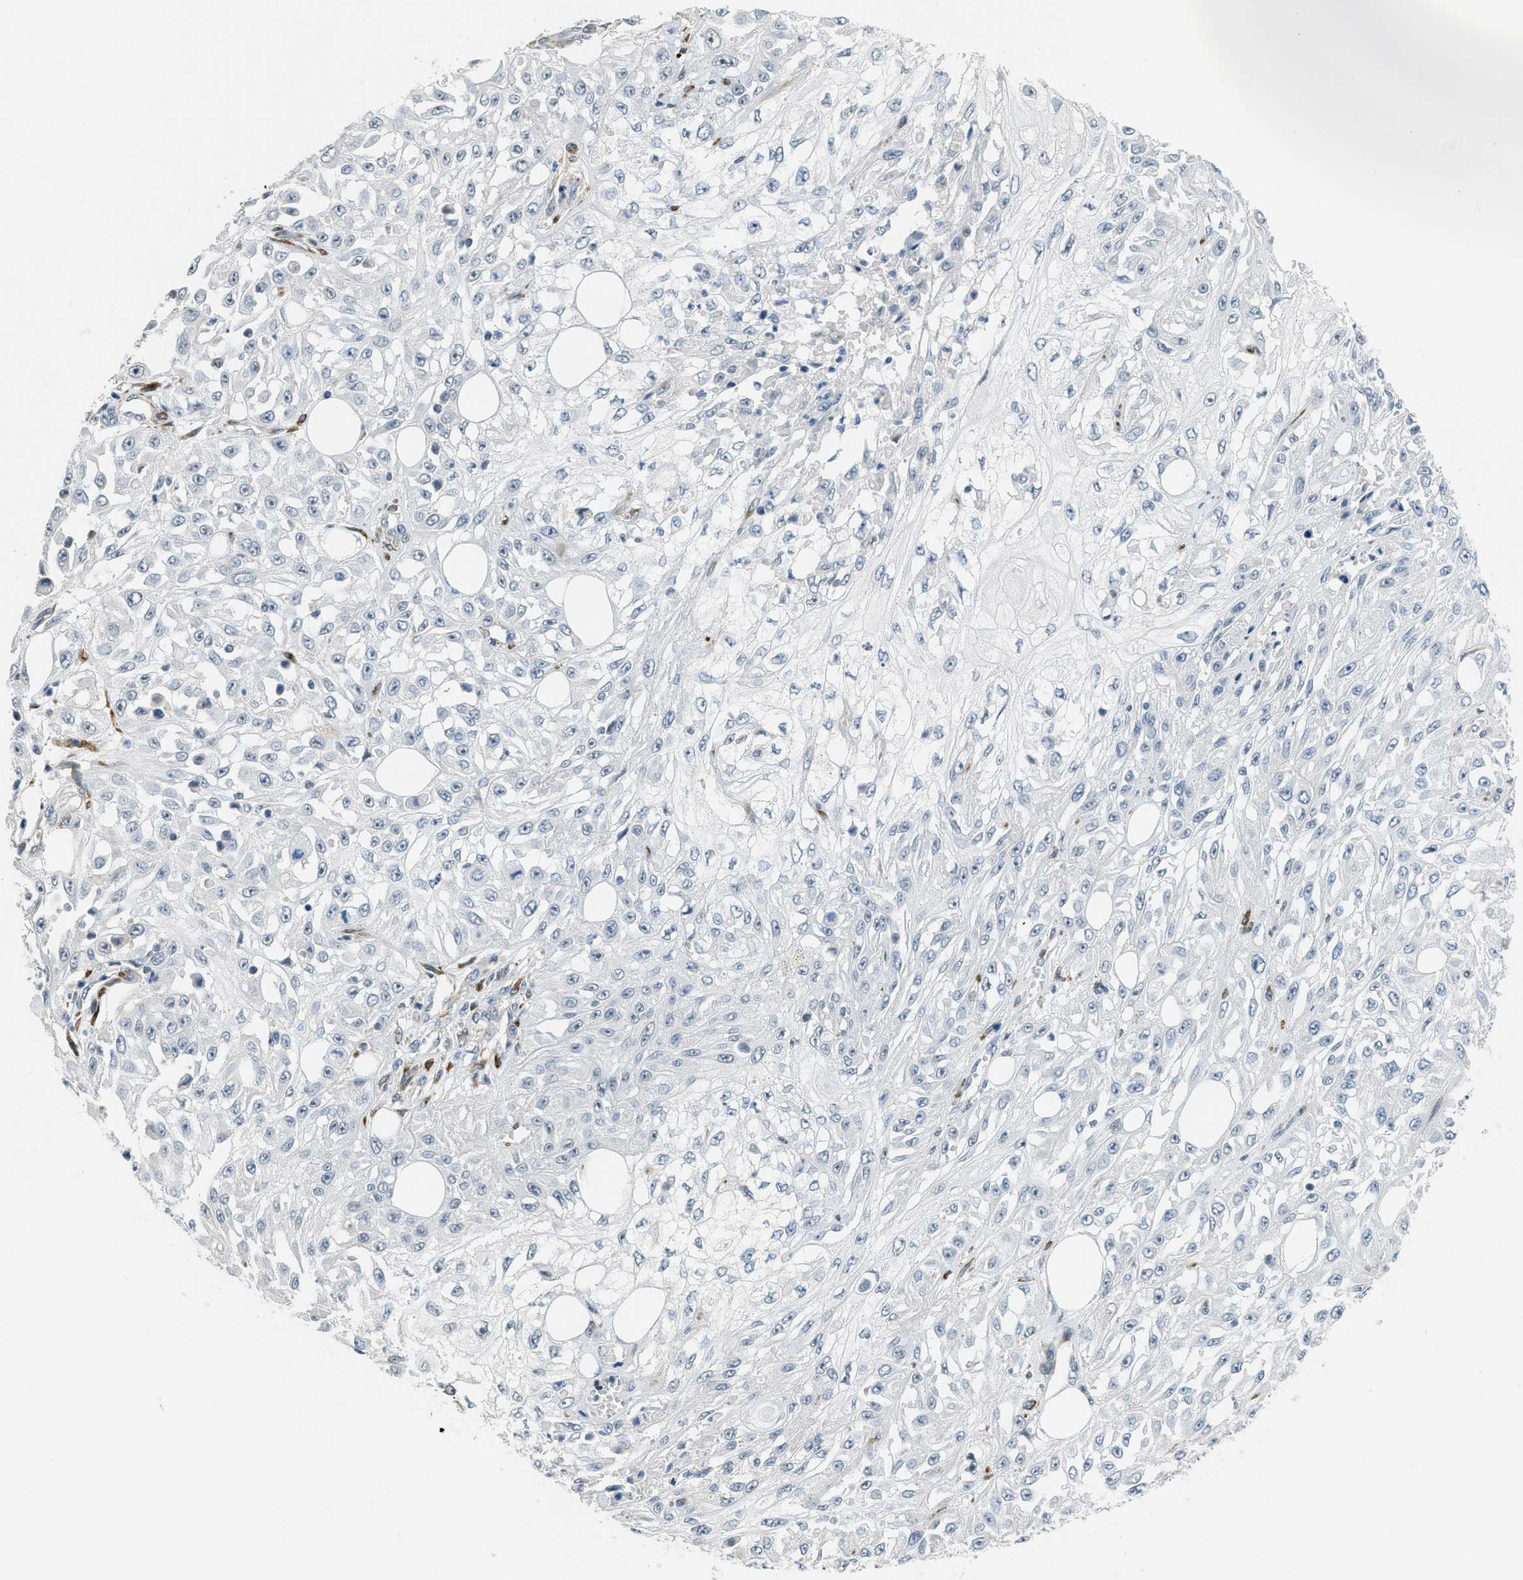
{"staining": {"intensity": "negative", "quantity": "none", "location": "none"}, "tissue": "skin cancer", "cell_type": "Tumor cells", "image_type": "cancer", "snomed": [{"axis": "morphology", "description": "Squamous cell carcinoma, NOS"}, {"axis": "morphology", "description": "Squamous cell carcinoma, metastatic, NOS"}, {"axis": "topography", "description": "Skin"}, {"axis": "topography", "description": "Lymph node"}], "caption": "An immunohistochemistry (IHC) micrograph of skin cancer (metastatic squamous cell carcinoma) is shown. There is no staining in tumor cells of skin cancer (metastatic squamous cell carcinoma).", "gene": "TMEM154", "patient": {"sex": "male", "age": 75}}